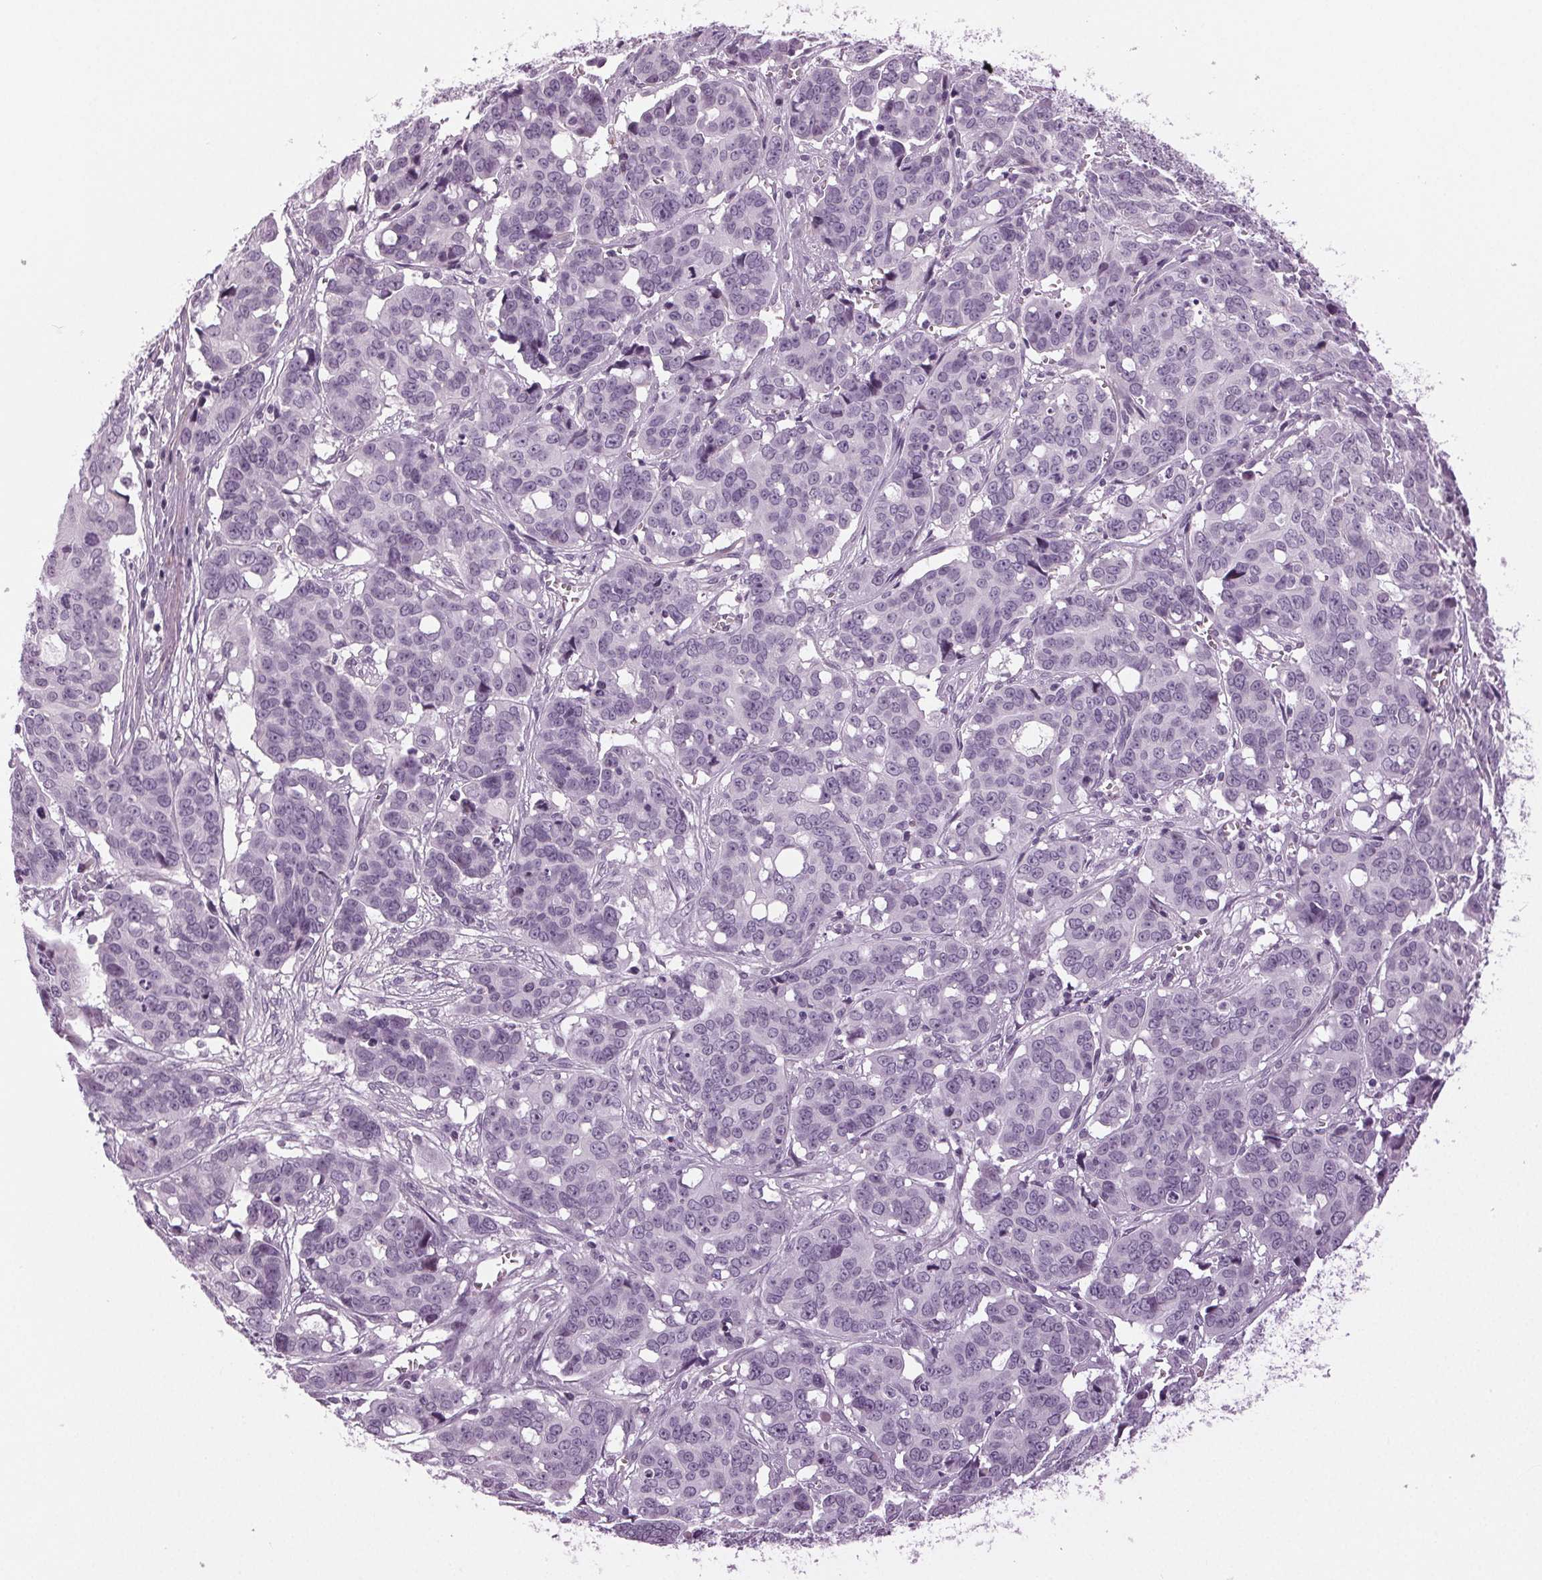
{"staining": {"intensity": "negative", "quantity": "none", "location": "none"}, "tissue": "ovarian cancer", "cell_type": "Tumor cells", "image_type": "cancer", "snomed": [{"axis": "morphology", "description": "Carcinoma, endometroid"}, {"axis": "topography", "description": "Ovary"}], "caption": "DAB (3,3'-diaminobenzidine) immunohistochemical staining of human ovarian endometroid carcinoma demonstrates no significant expression in tumor cells.", "gene": "DNAH12", "patient": {"sex": "female", "age": 78}}